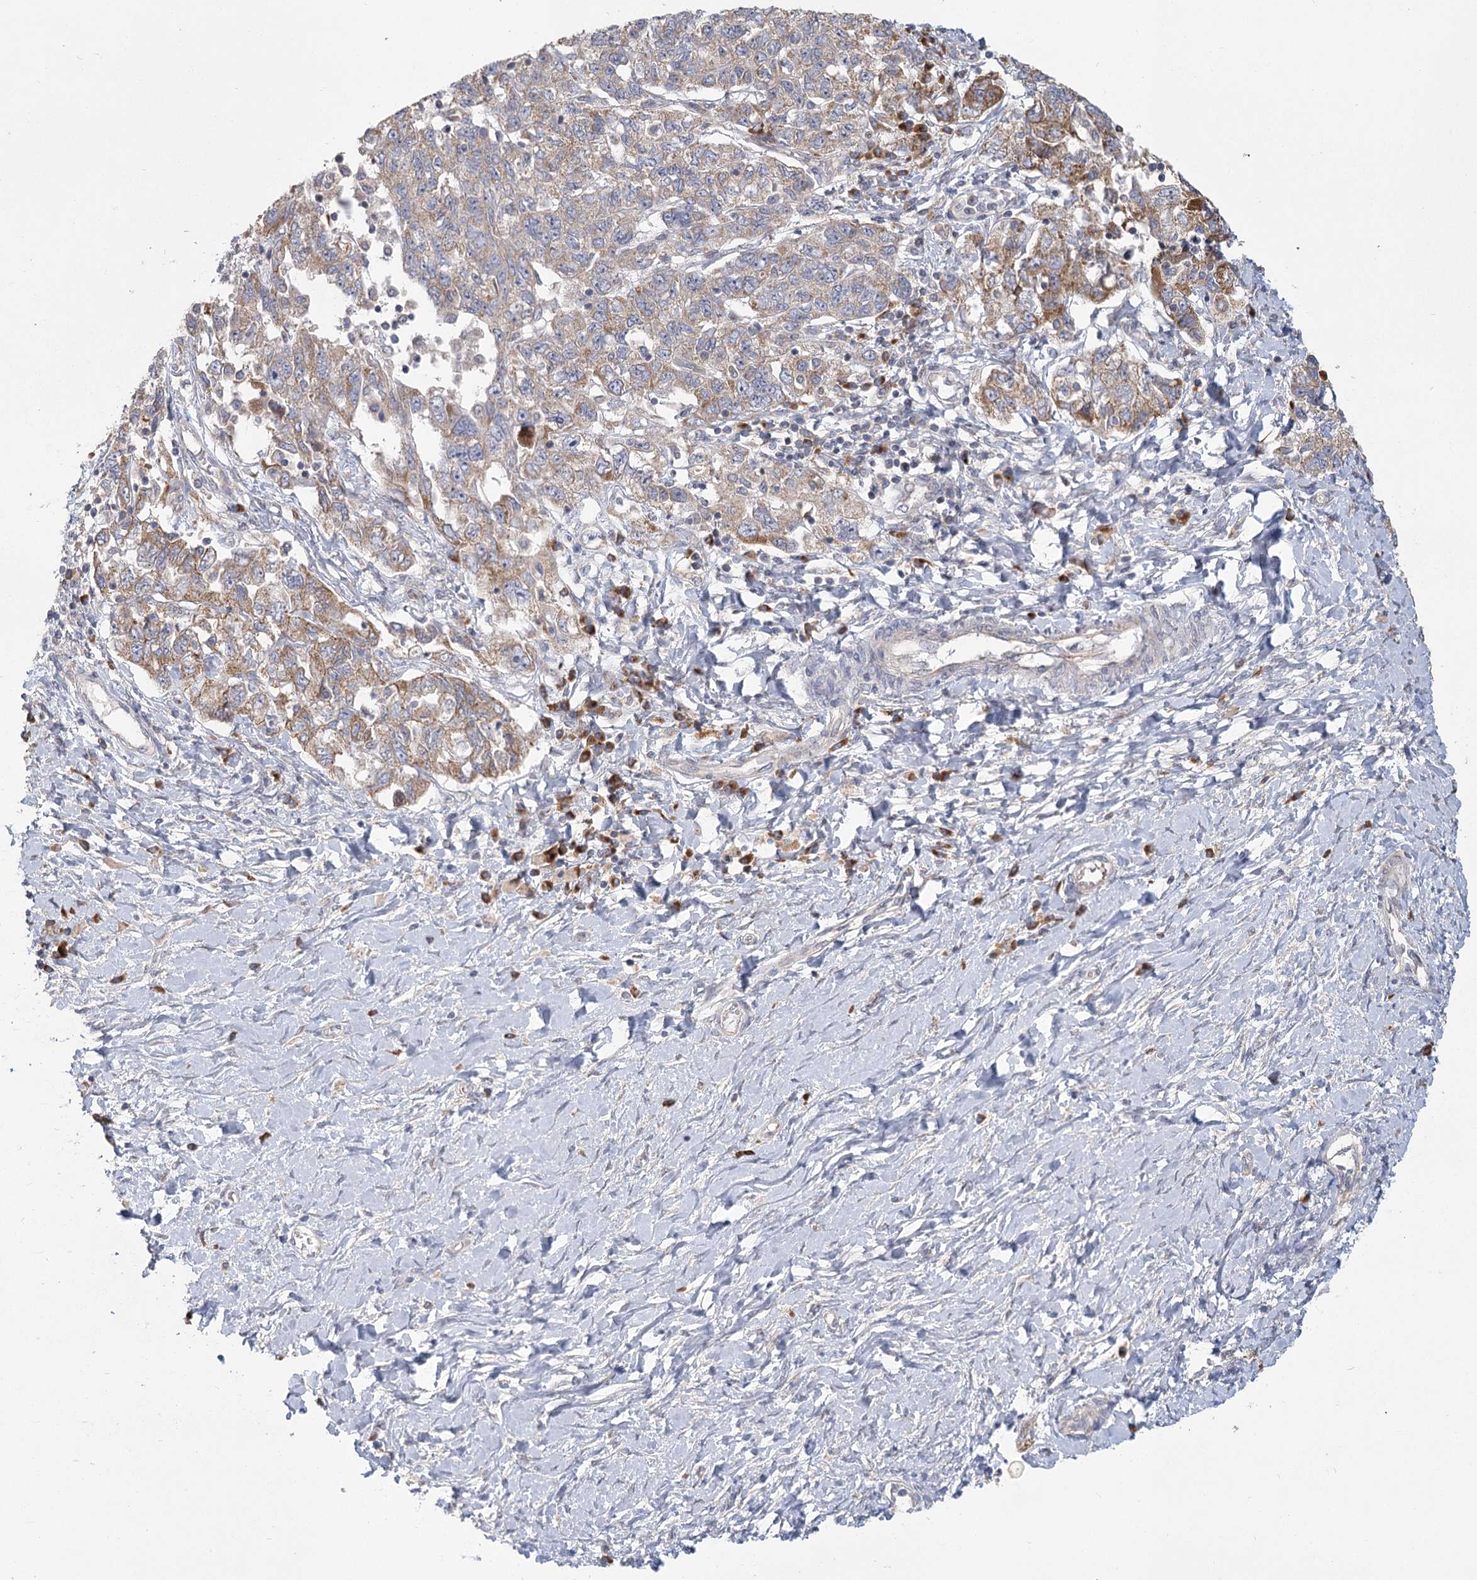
{"staining": {"intensity": "moderate", "quantity": "<25%", "location": "cytoplasmic/membranous"}, "tissue": "ovarian cancer", "cell_type": "Tumor cells", "image_type": "cancer", "snomed": [{"axis": "morphology", "description": "Carcinoma, NOS"}, {"axis": "morphology", "description": "Cystadenocarcinoma, serous, NOS"}, {"axis": "topography", "description": "Ovary"}], "caption": "Tumor cells exhibit low levels of moderate cytoplasmic/membranous positivity in approximately <25% of cells in human ovarian carcinoma.", "gene": "CNTLN", "patient": {"sex": "female", "age": 69}}